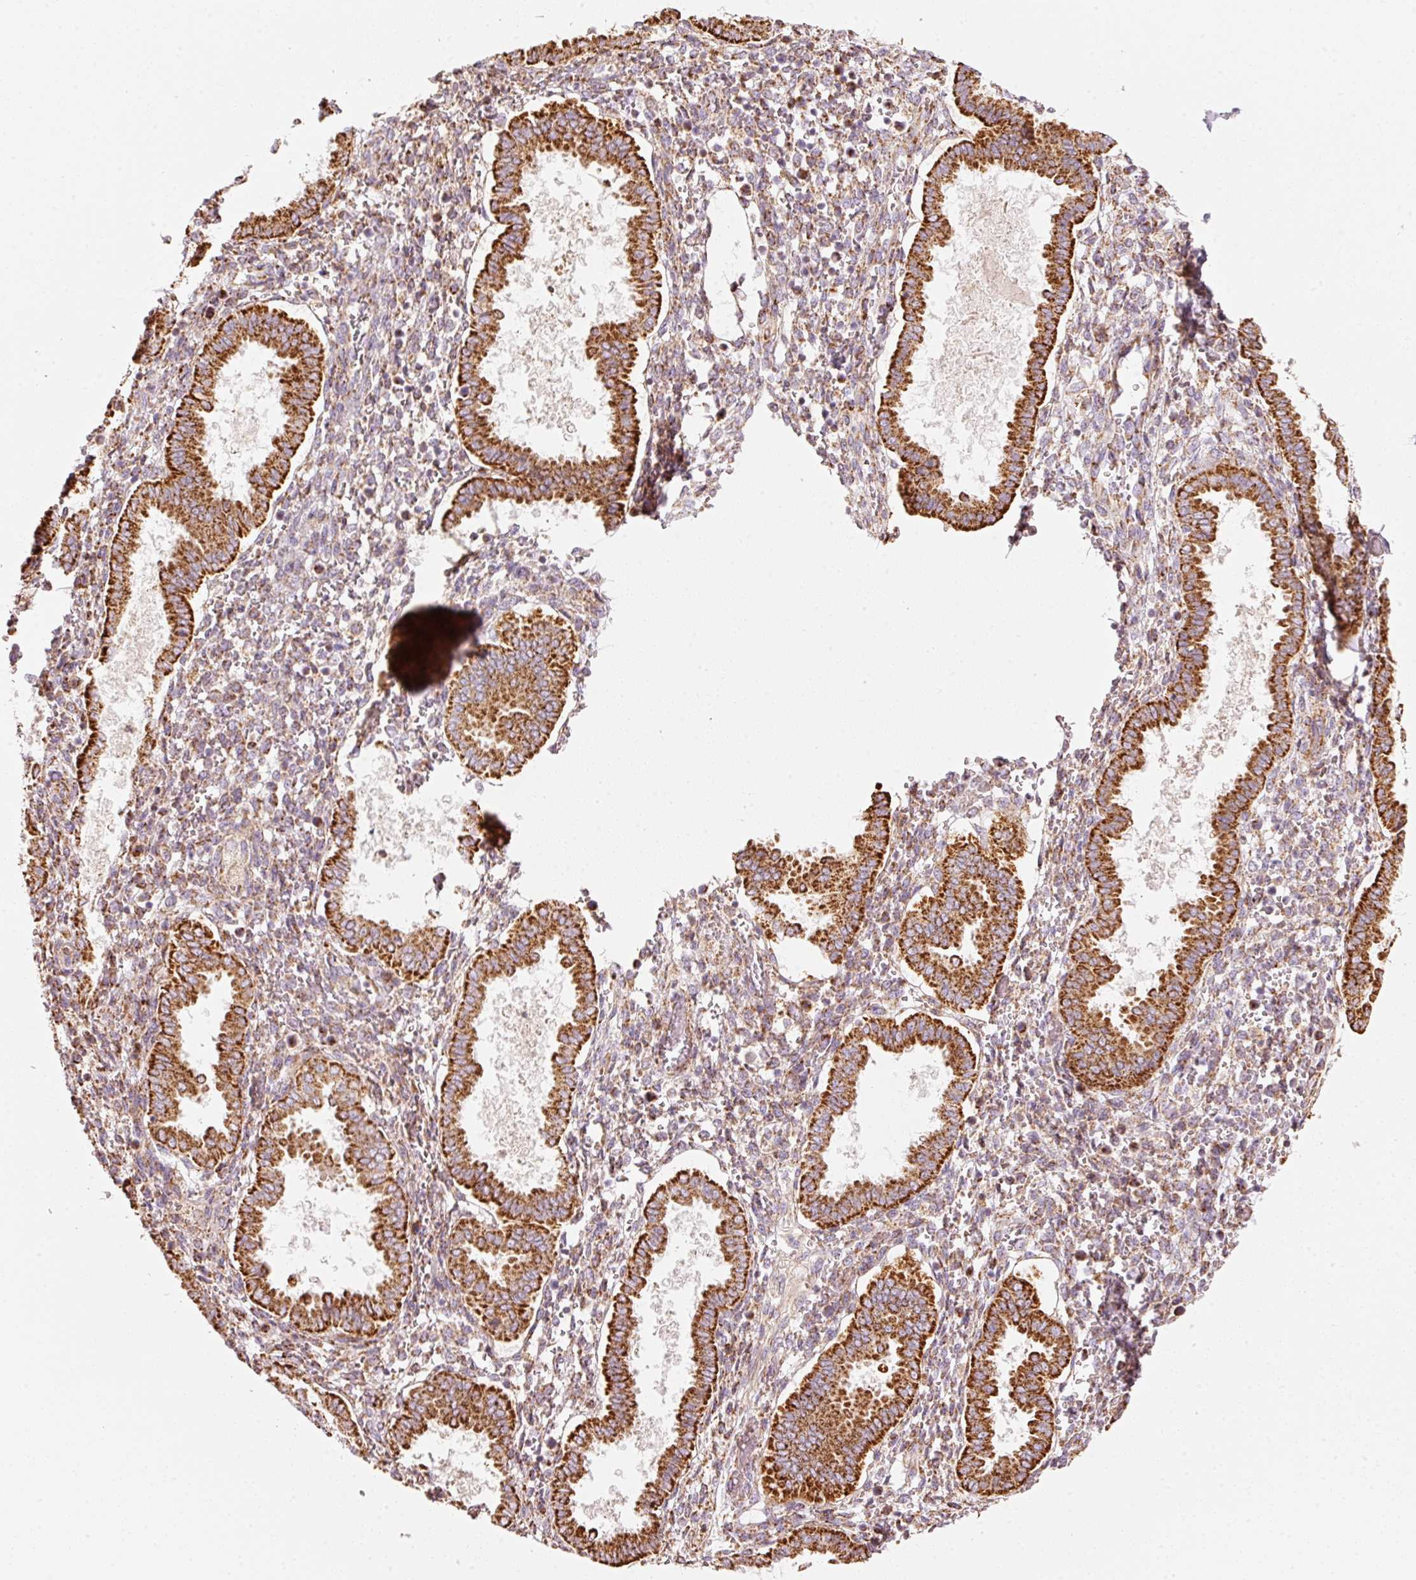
{"staining": {"intensity": "moderate", "quantity": "<25%", "location": "cytoplasmic/membranous"}, "tissue": "endometrium", "cell_type": "Cells in endometrial stroma", "image_type": "normal", "snomed": [{"axis": "morphology", "description": "Normal tissue, NOS"}, {"axis": "topography", "description": "Endometrium"}], "caption": "Normal endometrium reveals moderate cytoplasmic/membranous expression in about <25% of cells in endometrial stroma, visualized by immunohistochemistry.", "gene": "C17orf98", "patient": {"sex": "female", "age": 24}}